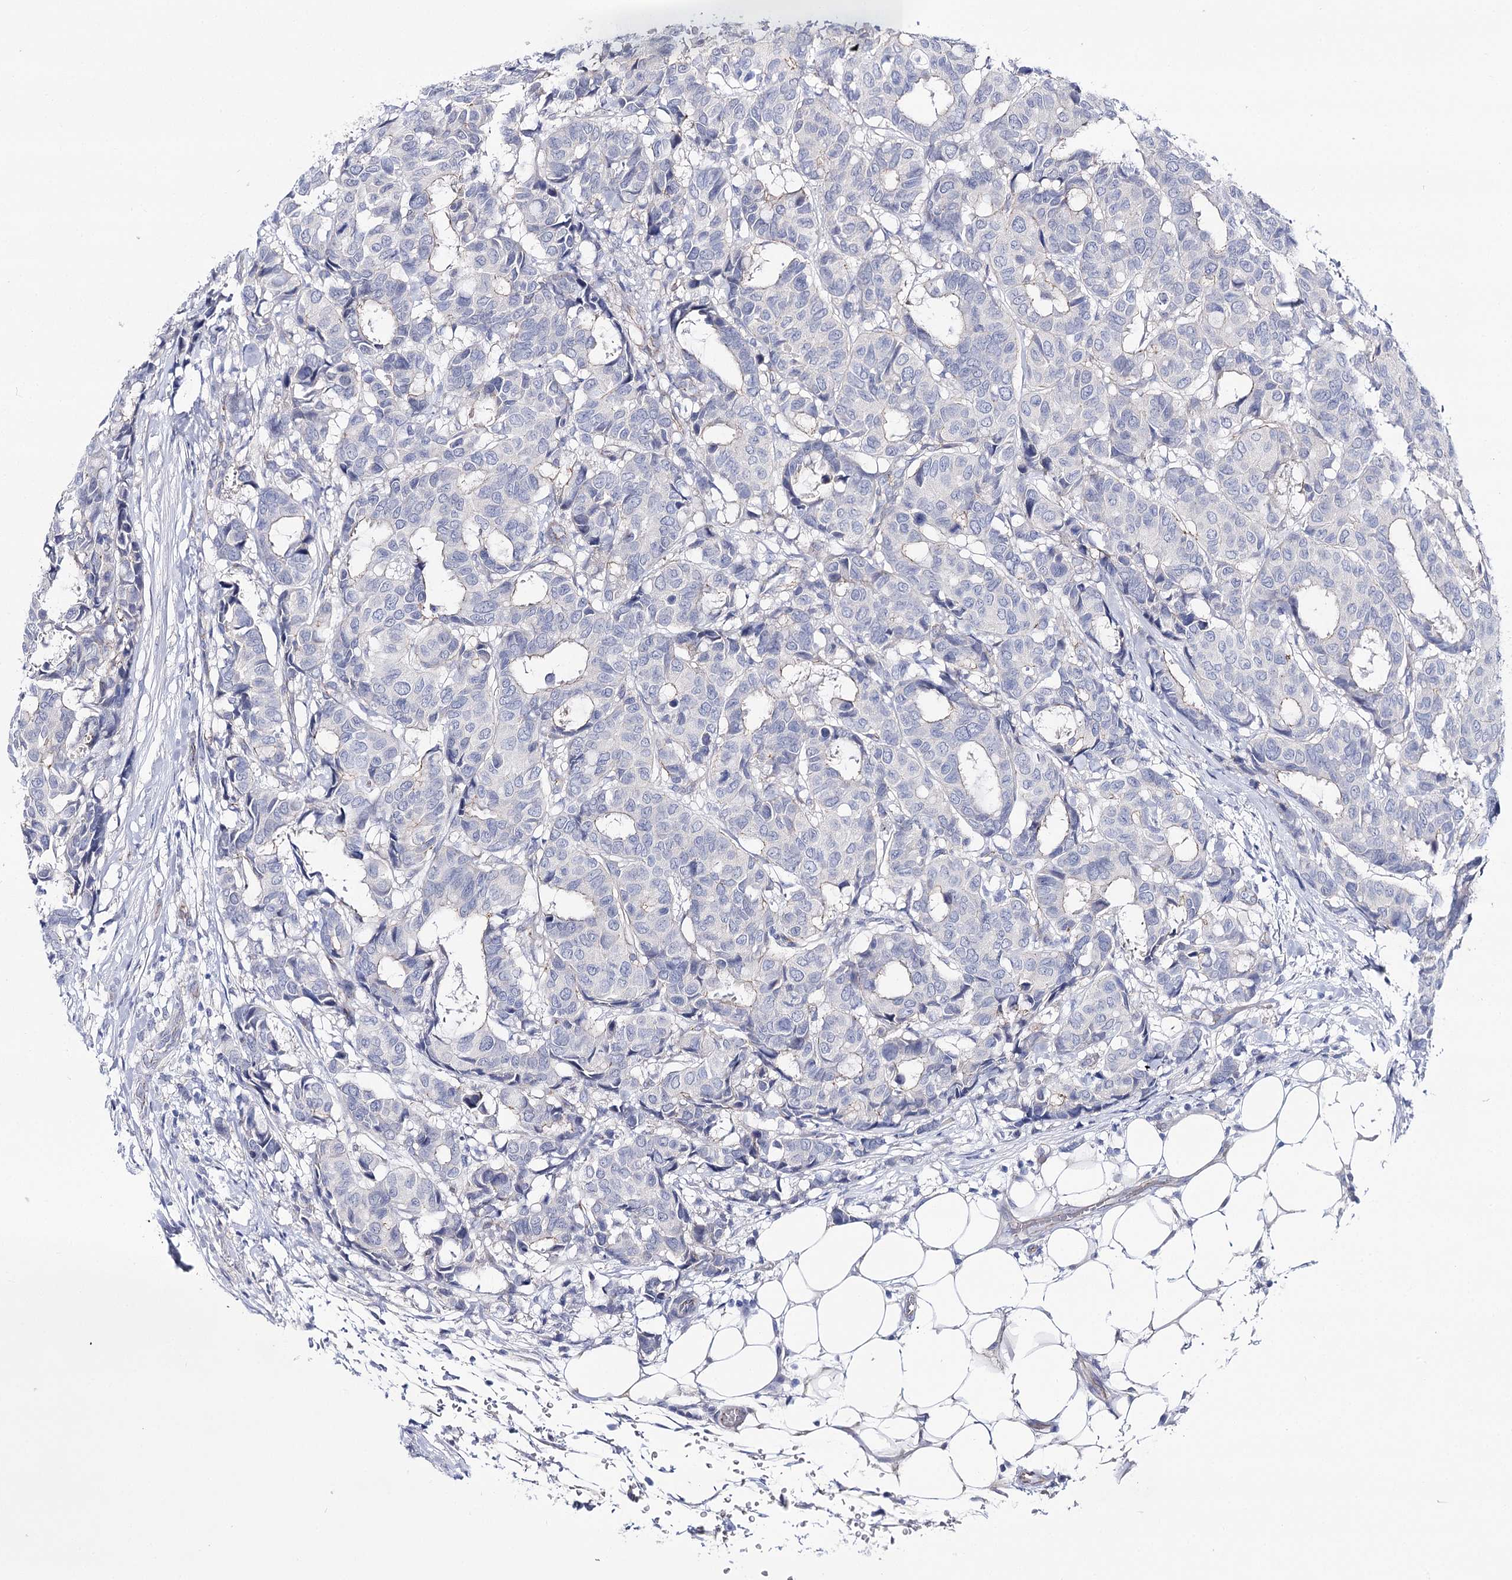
{"staining": {"intensity": "negative", "quantity": "none", "location": "none"}, "tissue": "breast cancer", "cell_type": "Tumor cells", "image_type": "cancer", "snomed": [{"axis": "morphology", "description": "Duct carcinoma"}, {"axis": "topography", "description": "Breast"}], "caption": "Breast infiltrating ductal carcinoma stained for a protein using IHC exhibits no staining tumor cells.", "gene": "NRAP", "patient": {"sex": "female", "age": 87}}